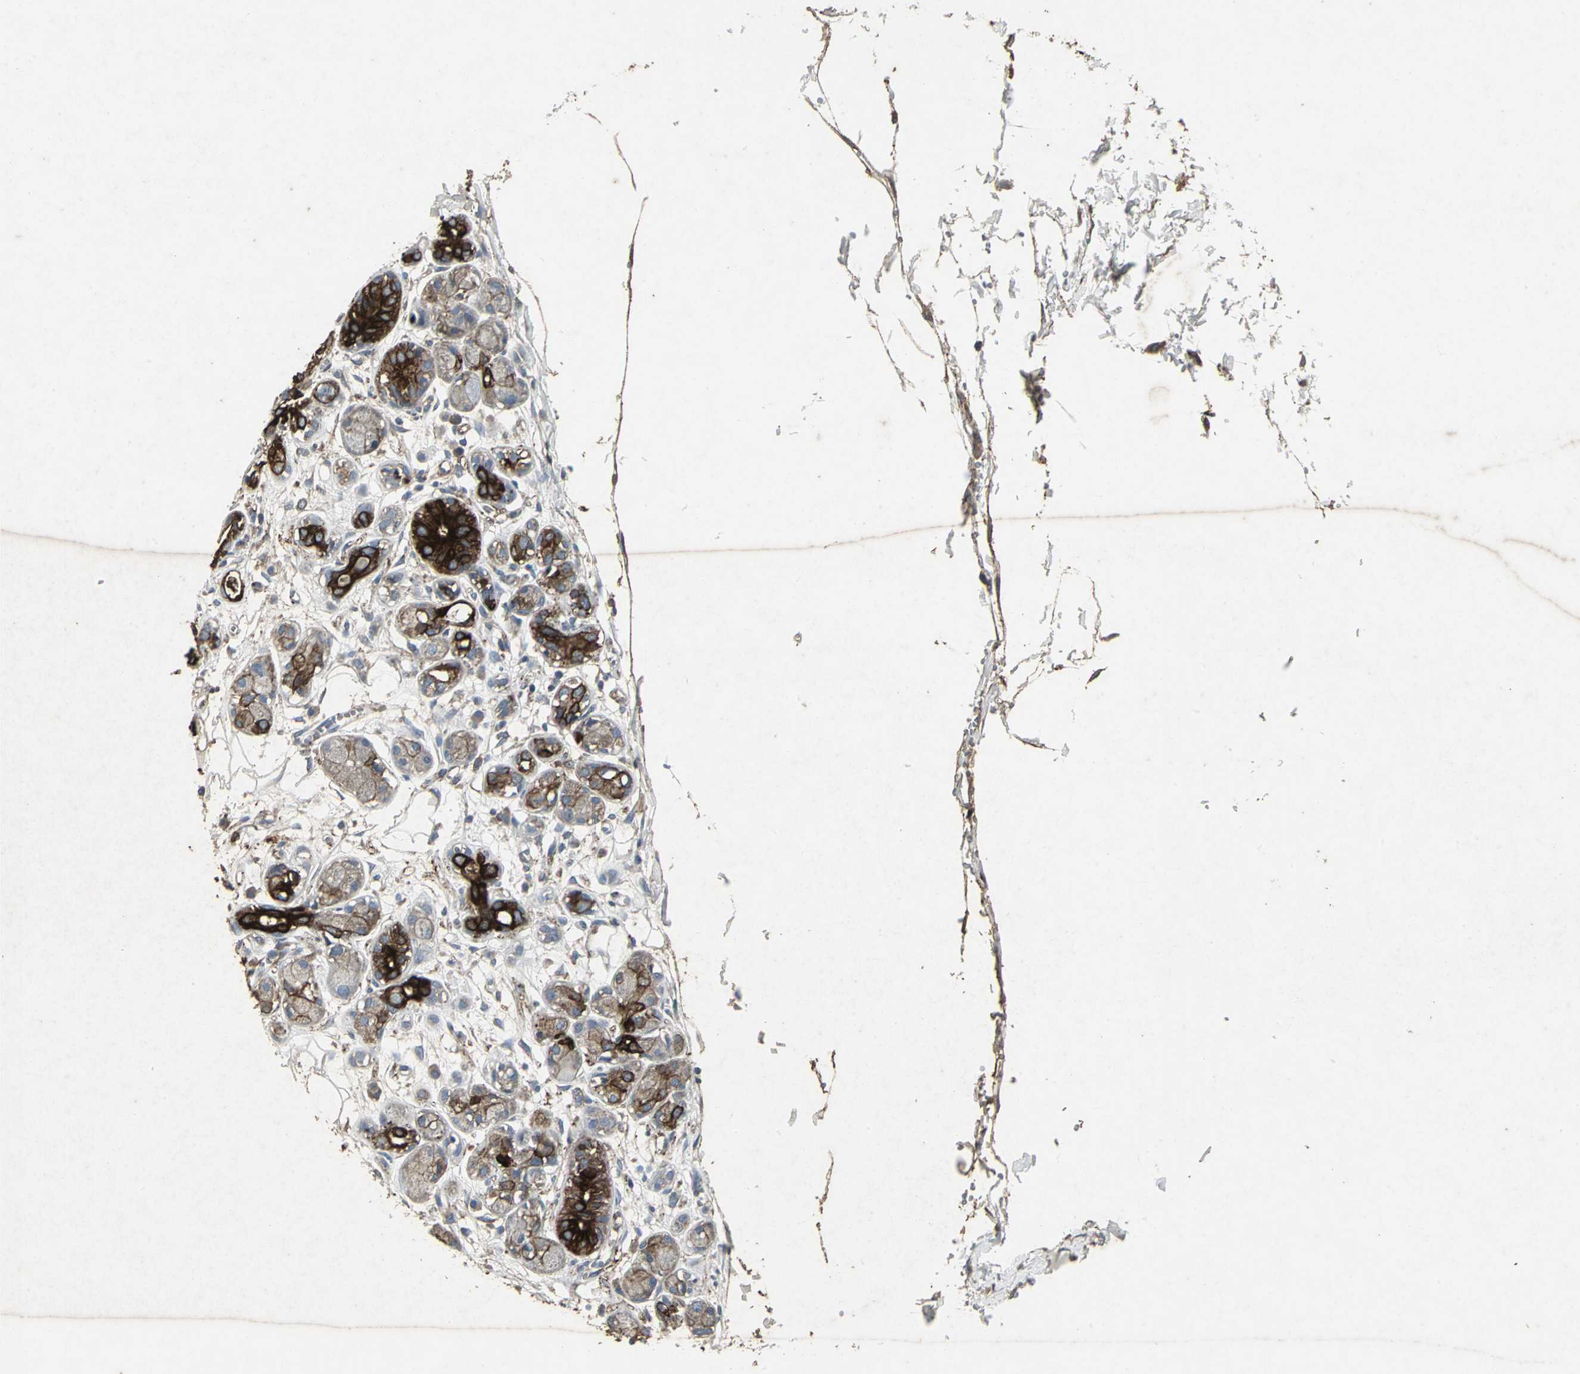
{"staining": {"intensity": "moderate", "quantity": ">75%", "location": "cytoplasmic/membranous"}, "tissue": "adipose tissue", "cell_type": "Adipocytes", "image_type": "normal", "snomed": [{"axis": "morphology", "description": "Normal tissue, NOS"}, {"axis": "morphology", "description": "Inflammation, NOS"}, {"axis": "topography", "description": "Vascular tissue"}, {"axis": "topography", "description": "Salivary gland"}], "caption": "Immunohistochemical staining of benign human adipose tissue exhibits medium levels of moderate cytoplasmic/membranous expression in about >75% of adipocytes. (Brightfield microscopy of DAB IHC at high magnification).", "gene": "CCR9", "patient": {"sex": "female", "age": 75}}